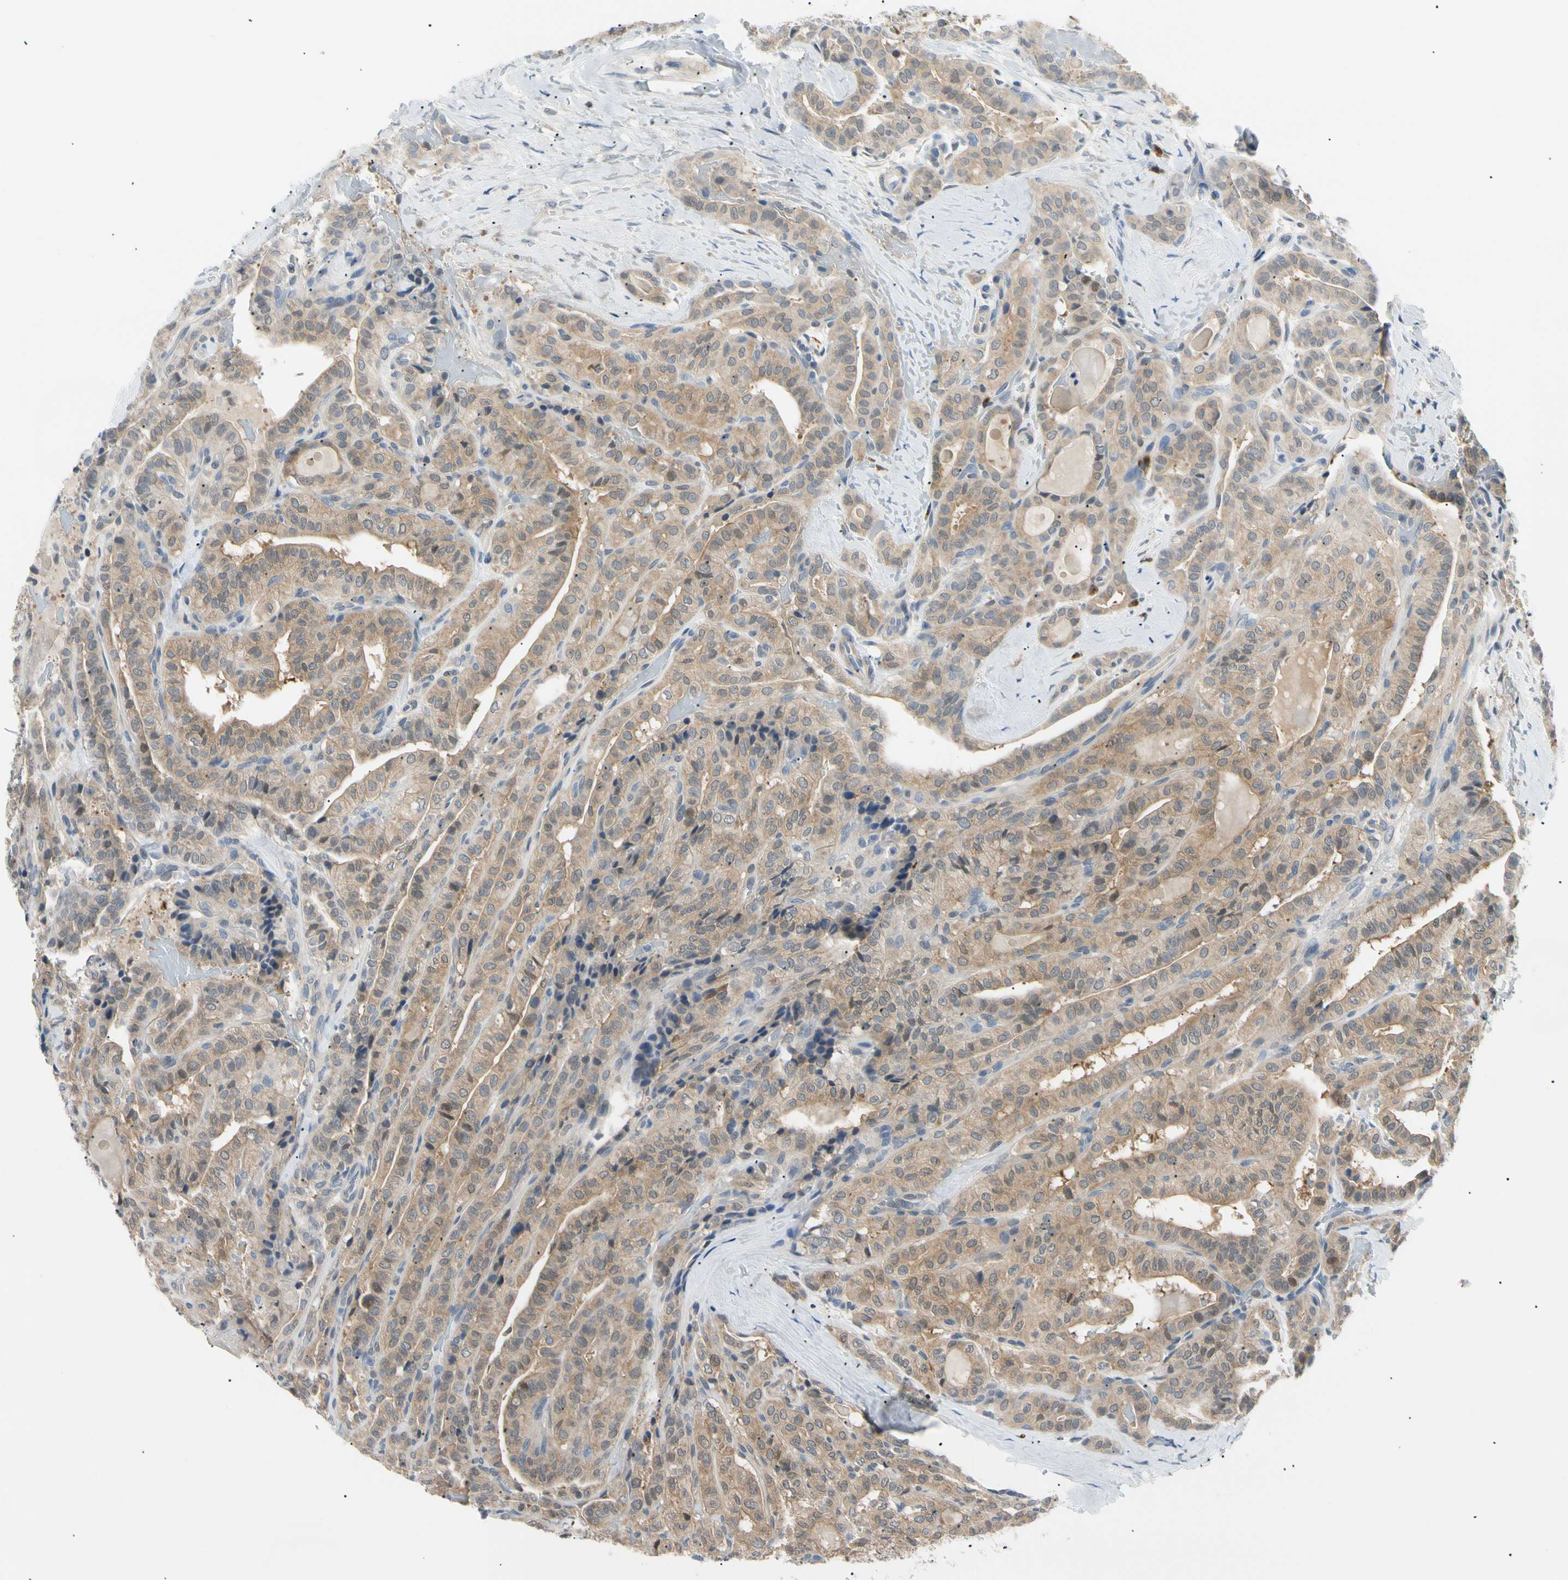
{"staining": {"intensity": "moderate", "quantity": ">75%", "location": "cytoplasmic/membranous"}, "tissue": "thyroid cancer", "cell_type": "Tumor cells", "image_type": "cancer", "snomed": [{"axis": "morphology", "description": "Papillary adenocarcinoma, NOS"}, {"axis": "topography", "description": "Thyroid gland"}], "caption": "A high-resolution histopathology image shows immunohistochemistry (IHC) staining of papillary adenocarcinoma (thyroid), which reveals moderate cytoplasmic/membranous expression in approximately >75% of tumor cells.", "gene": "SEC23B", "patient": {"sex": "male", "age": 77}}